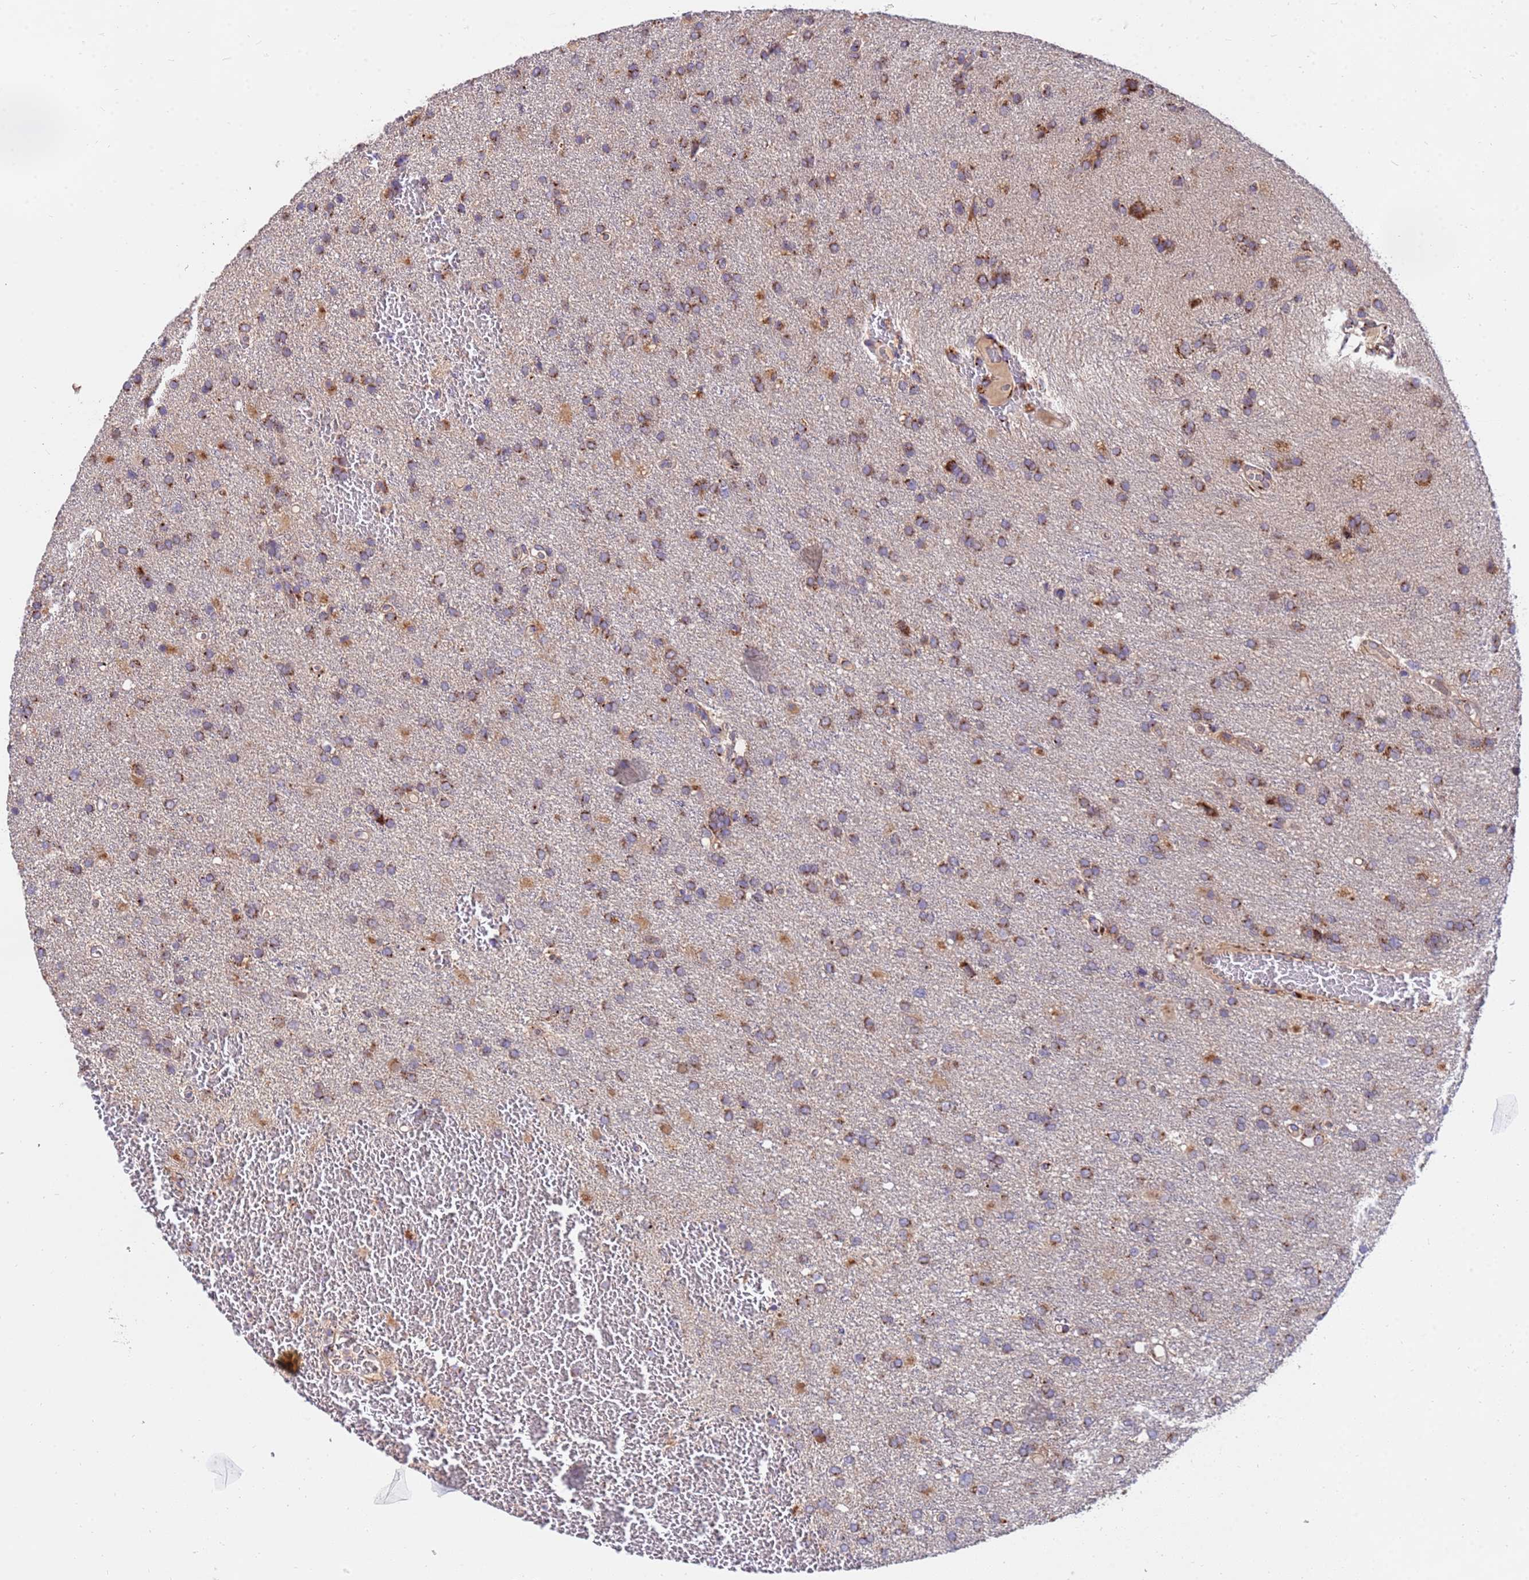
{"staining": {"intensity": "moderate", "quantity": ">75%", "location": "cytoplasmic/membranous"}, "tissue": "glioma", "cell_type": "Tumor cells", "image_type": "cancer", "snomed": [{"axis": "morphology", "description": "Glioma, malignant, High grade"}, {"axis": "topography", "description": "Brain"}], "caption": "Brown immunohistochemical staining in glioma reveals moderate cytoplasmic/membranous staining in approximately >75% of tumor cells.", "gene": "HPS3", "patient": {"sex": "female", "age": 74}}